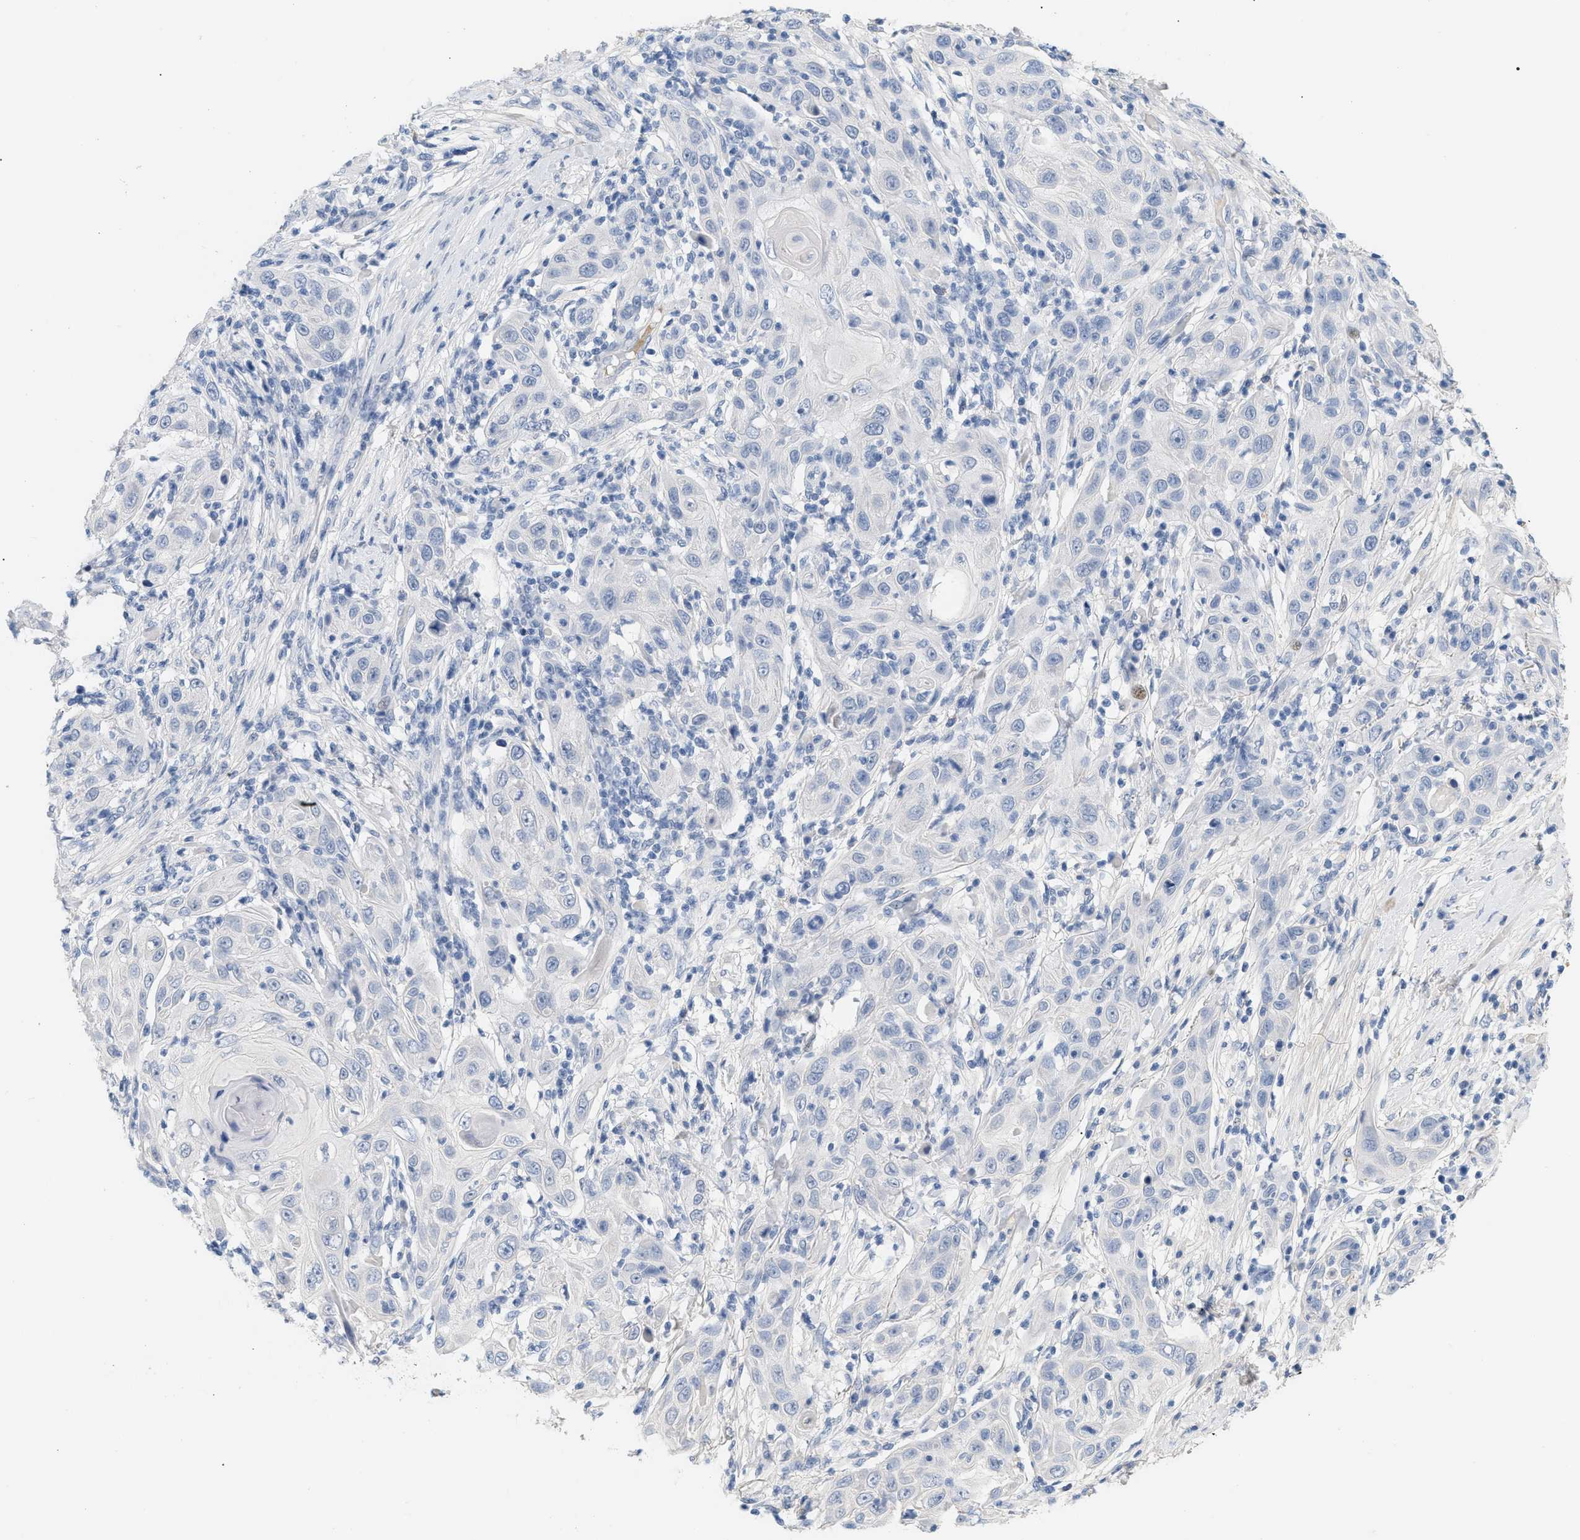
{"staining": {"intensity": "negative", "quantity": "none", "location": "none"}, "tissue": "skin cancer", "cell_type": "Tumor cells", "image_type": "cancer", "snomed": [{"axis": "morphology", "description": "Squamous cell carcinoma, NOS"}, {"axis": "topography", "description": "Skin"}], "caption": "Immunohistochemistry (IHC) photomicrograph of neoplastic tissue: human squamous cell carcinoma (skin) stained with DAB (3,3'-diaminobenzidine) demonstrates no significant protein expression in tumor cells.", "gene": "CFH", "patient": {"sex": "female", "age": 88}}